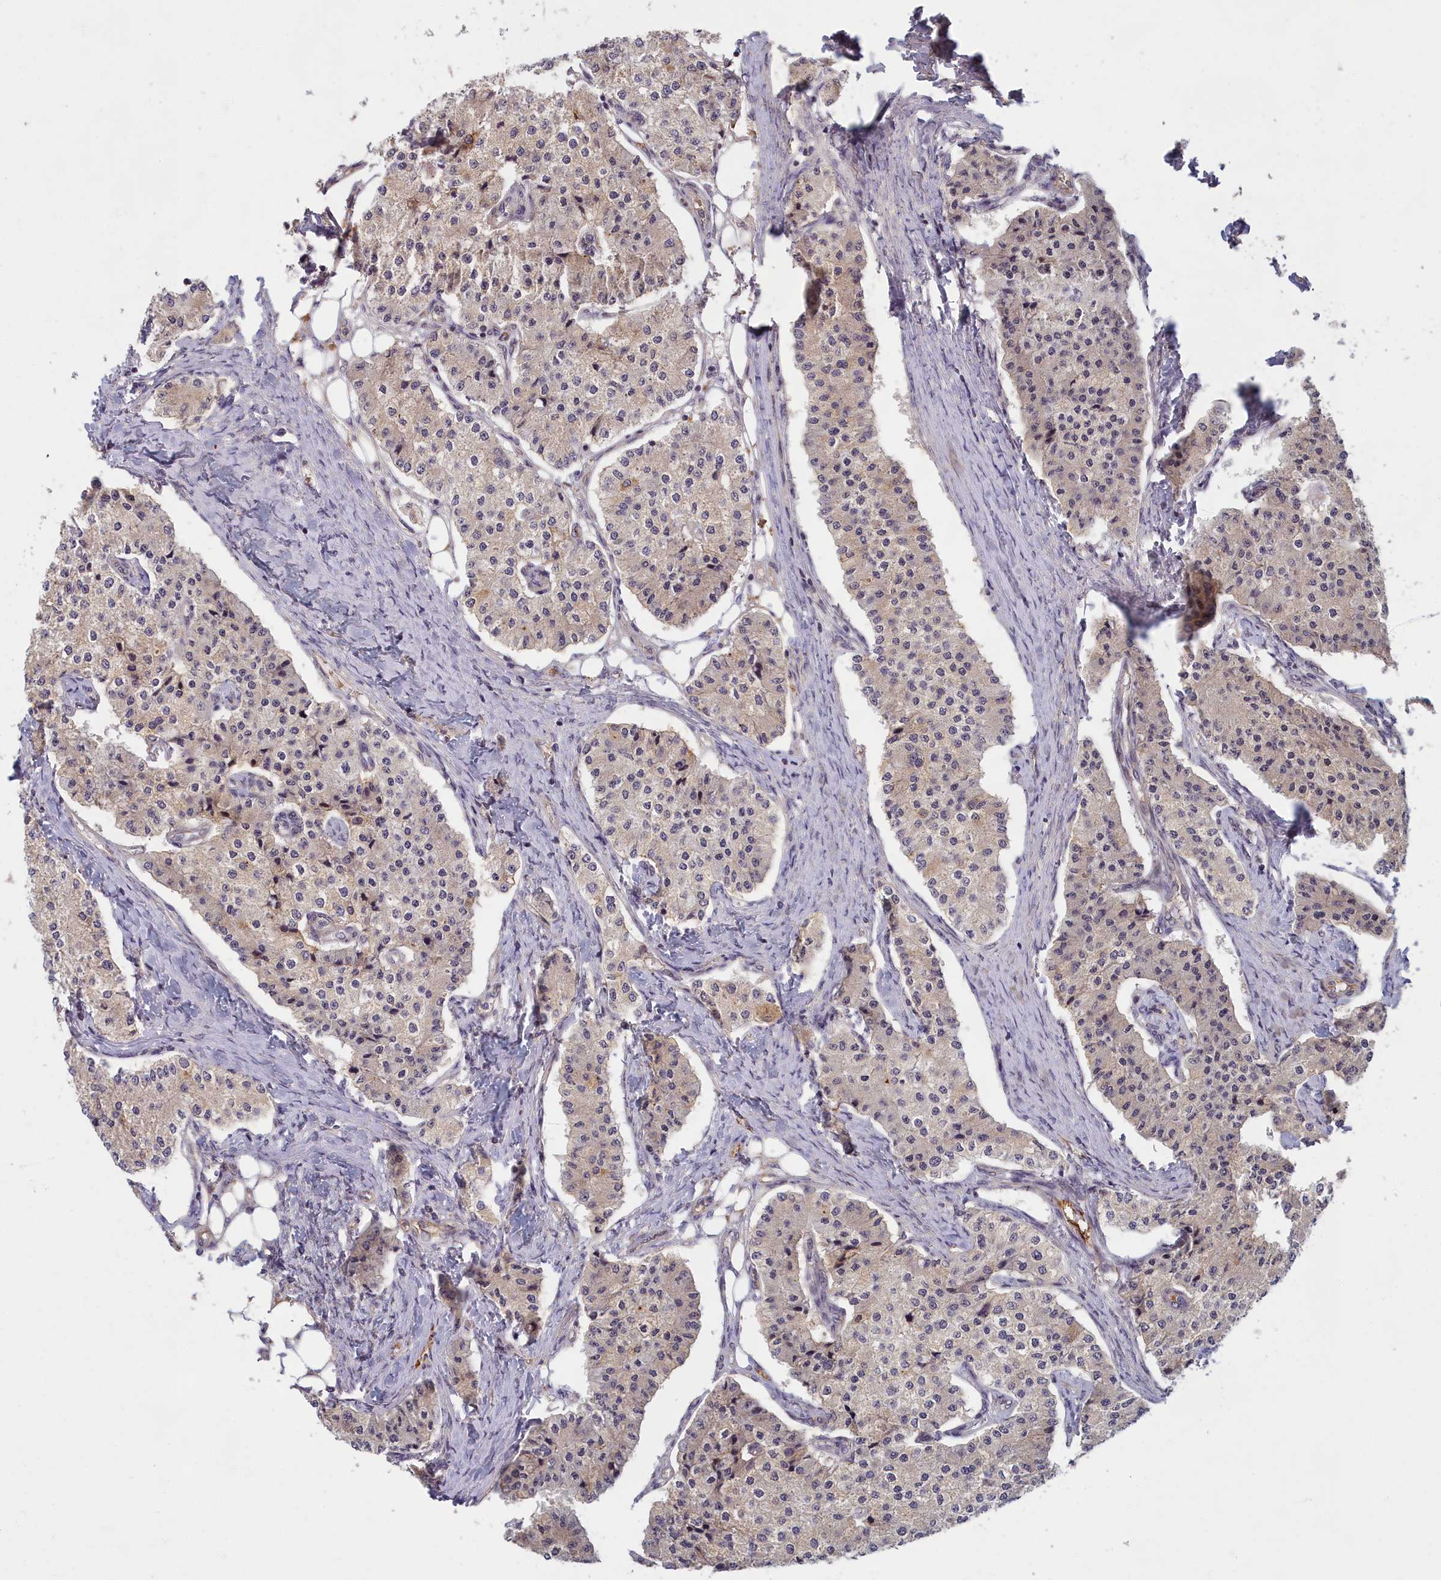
{"staining": {"intensity": "negative", "quantity": "none", "location": "none"}, "tissue": "carcinoid", "cell_type": "Tumor cells", "image_type": "cancer", "snomed": [{"axis": "morphology", "description": "Carcinoid, malignant, NOS"}, {"axis": "topography", "description": "Colon"}], "caption": "DAB (3,3'-diaminobenzidine) immunohistochemical staining of carcinoid demonstrates no significant expression in tumor cells.", "gene": "EARS2", "patient": {"sex": "female", "age": 52}}